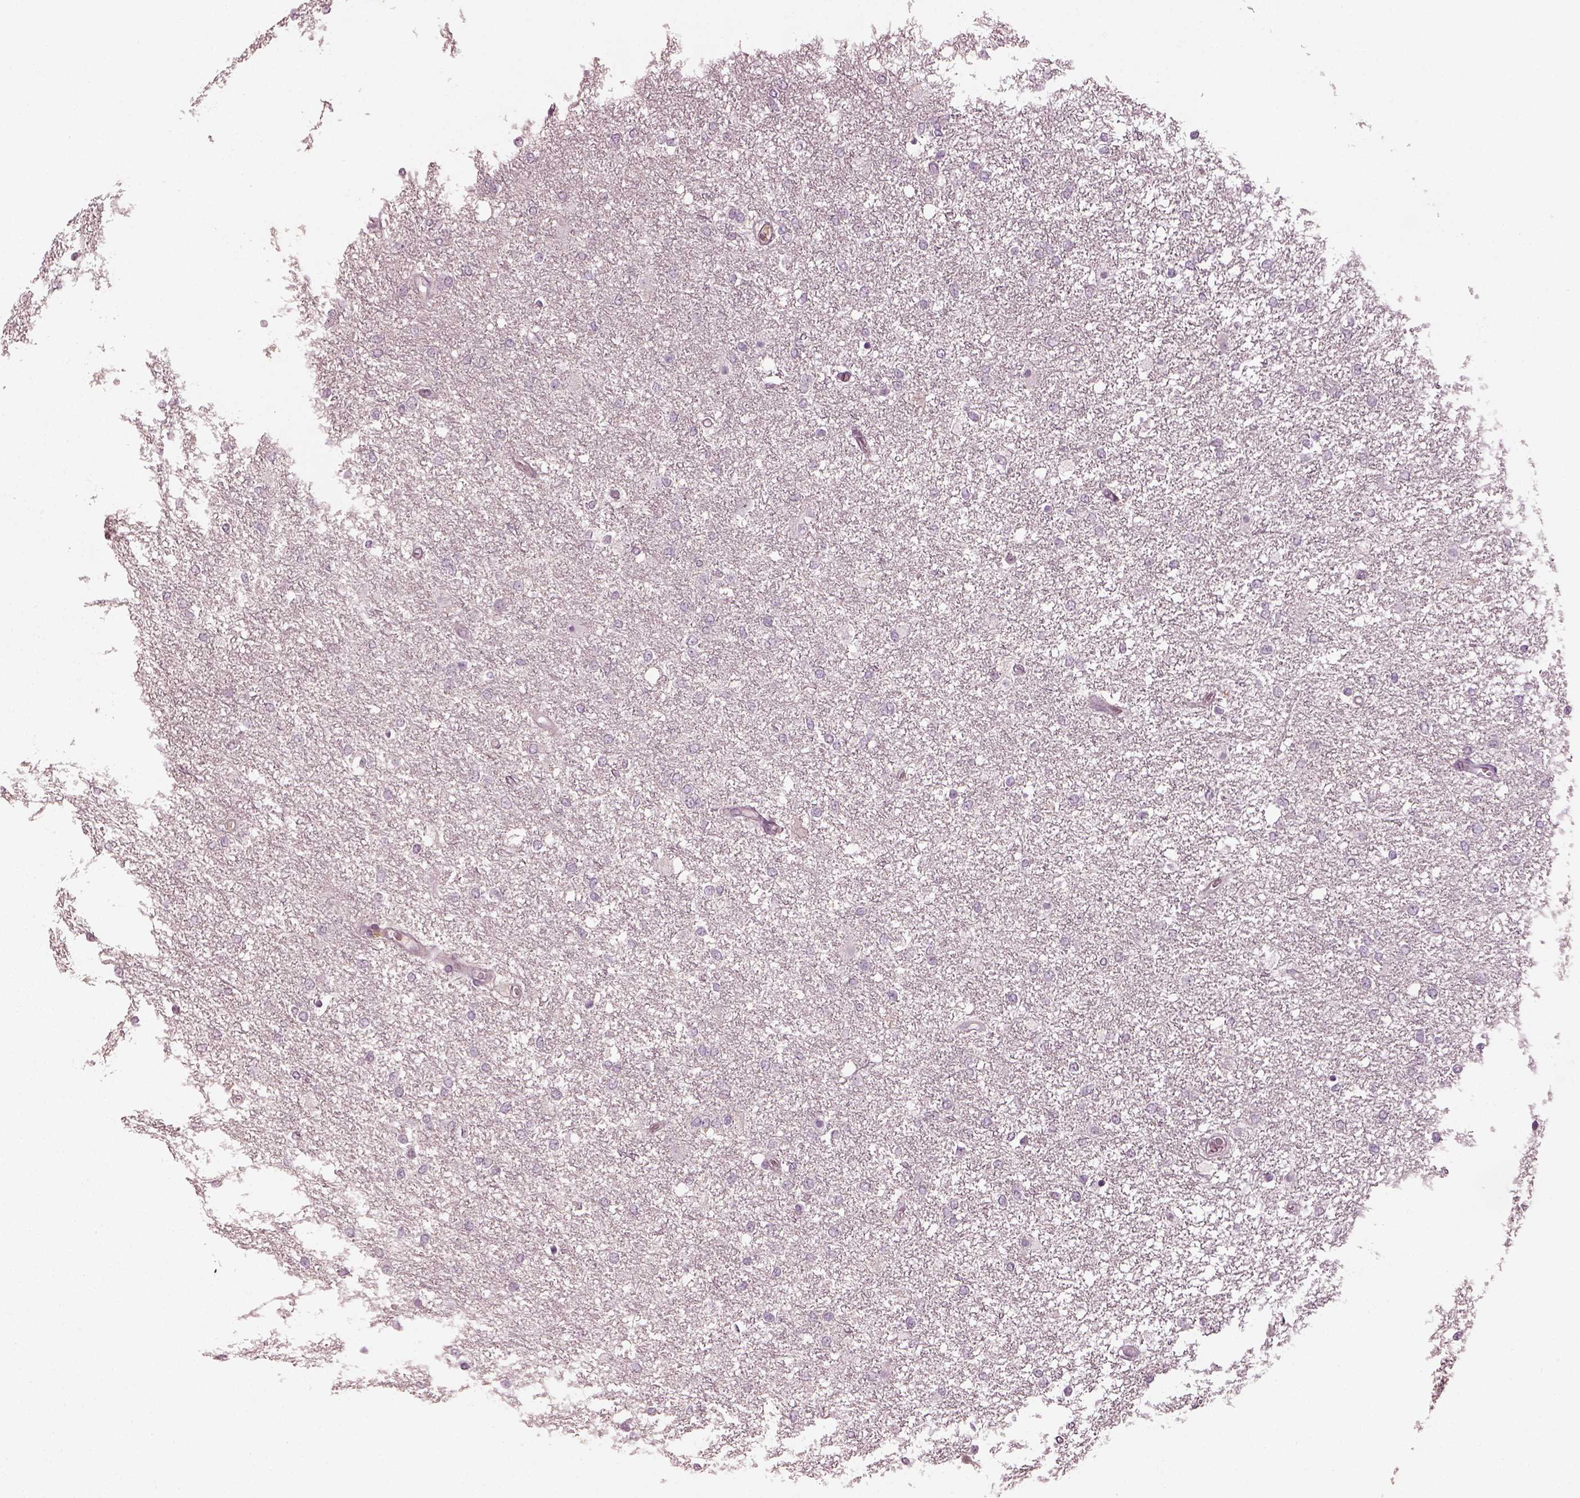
{"staining": {"intensity": "negative", "quantity": "none", "location": "none"}, "tissue": "glioma", "cell_type": "Tumor cells", "image_type": "cancer", "snomed": [{"axis": "morphology", "description": "Glioma, malignant, High grade"}, {"axis": "topography", "description": "Brain"}], "caption": "There is no significant expression in tumor cells of glioma.", "gene": "SPATA6L", "patient": {"sex": "female", "age": 61}}